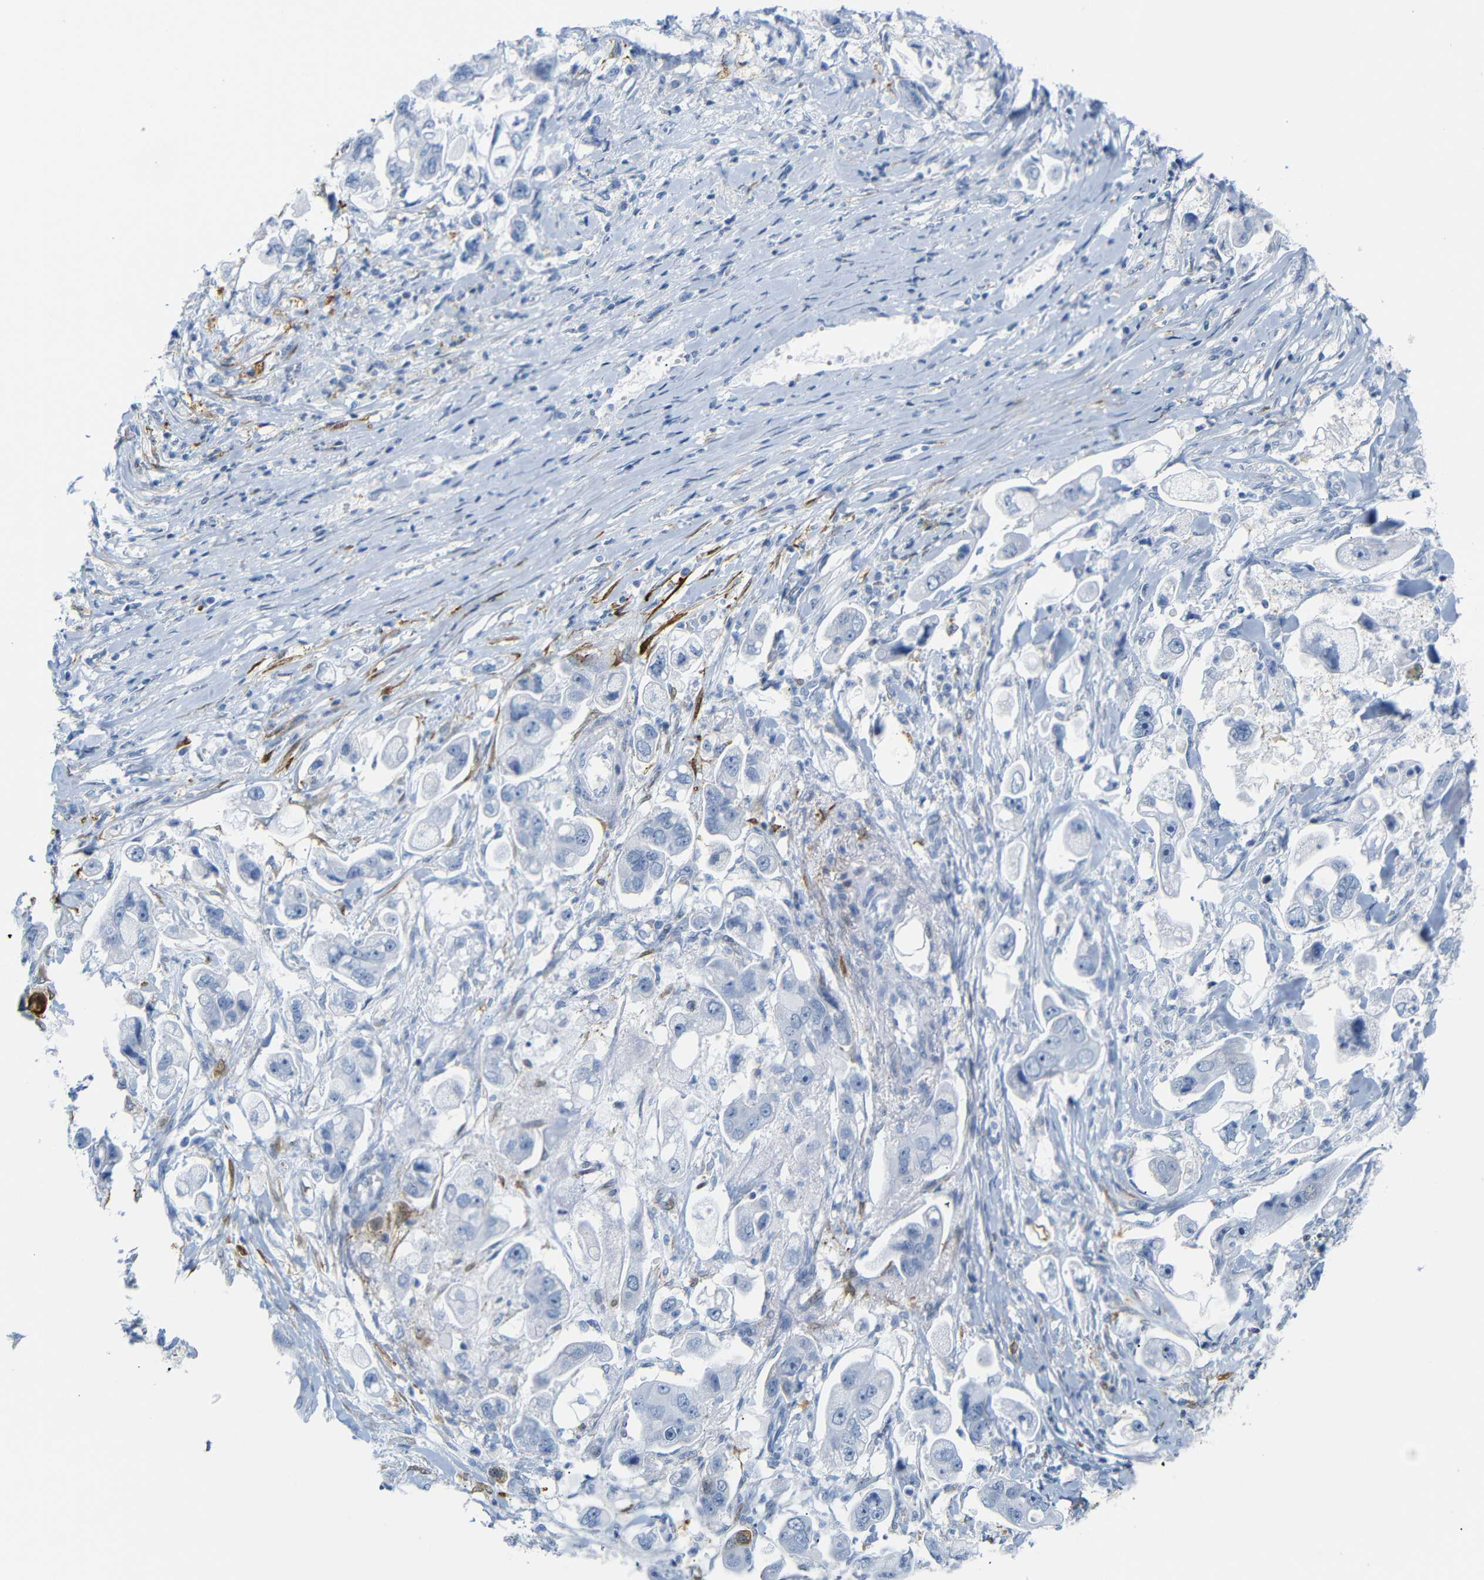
{"staining": {"intensity": "weak", "quantity": "<25%", "location": "cytoplasmic/membranous"}, "tissue": "stomach cancer", "cell_type": "Tumor cells", "image_type": "cancer", "snomed": [{"axis": "morphology", "description": "Adenocarcinoma, NOS"}, {"axis": "topography", "description": "Stomach"}], "caption": "Stomach adenocarcinoma was stained to show a protein in brown. There is no significant staining in tumor cells.", "gene": "MT1A", "patient": {"sex": "male", "age": 62}}